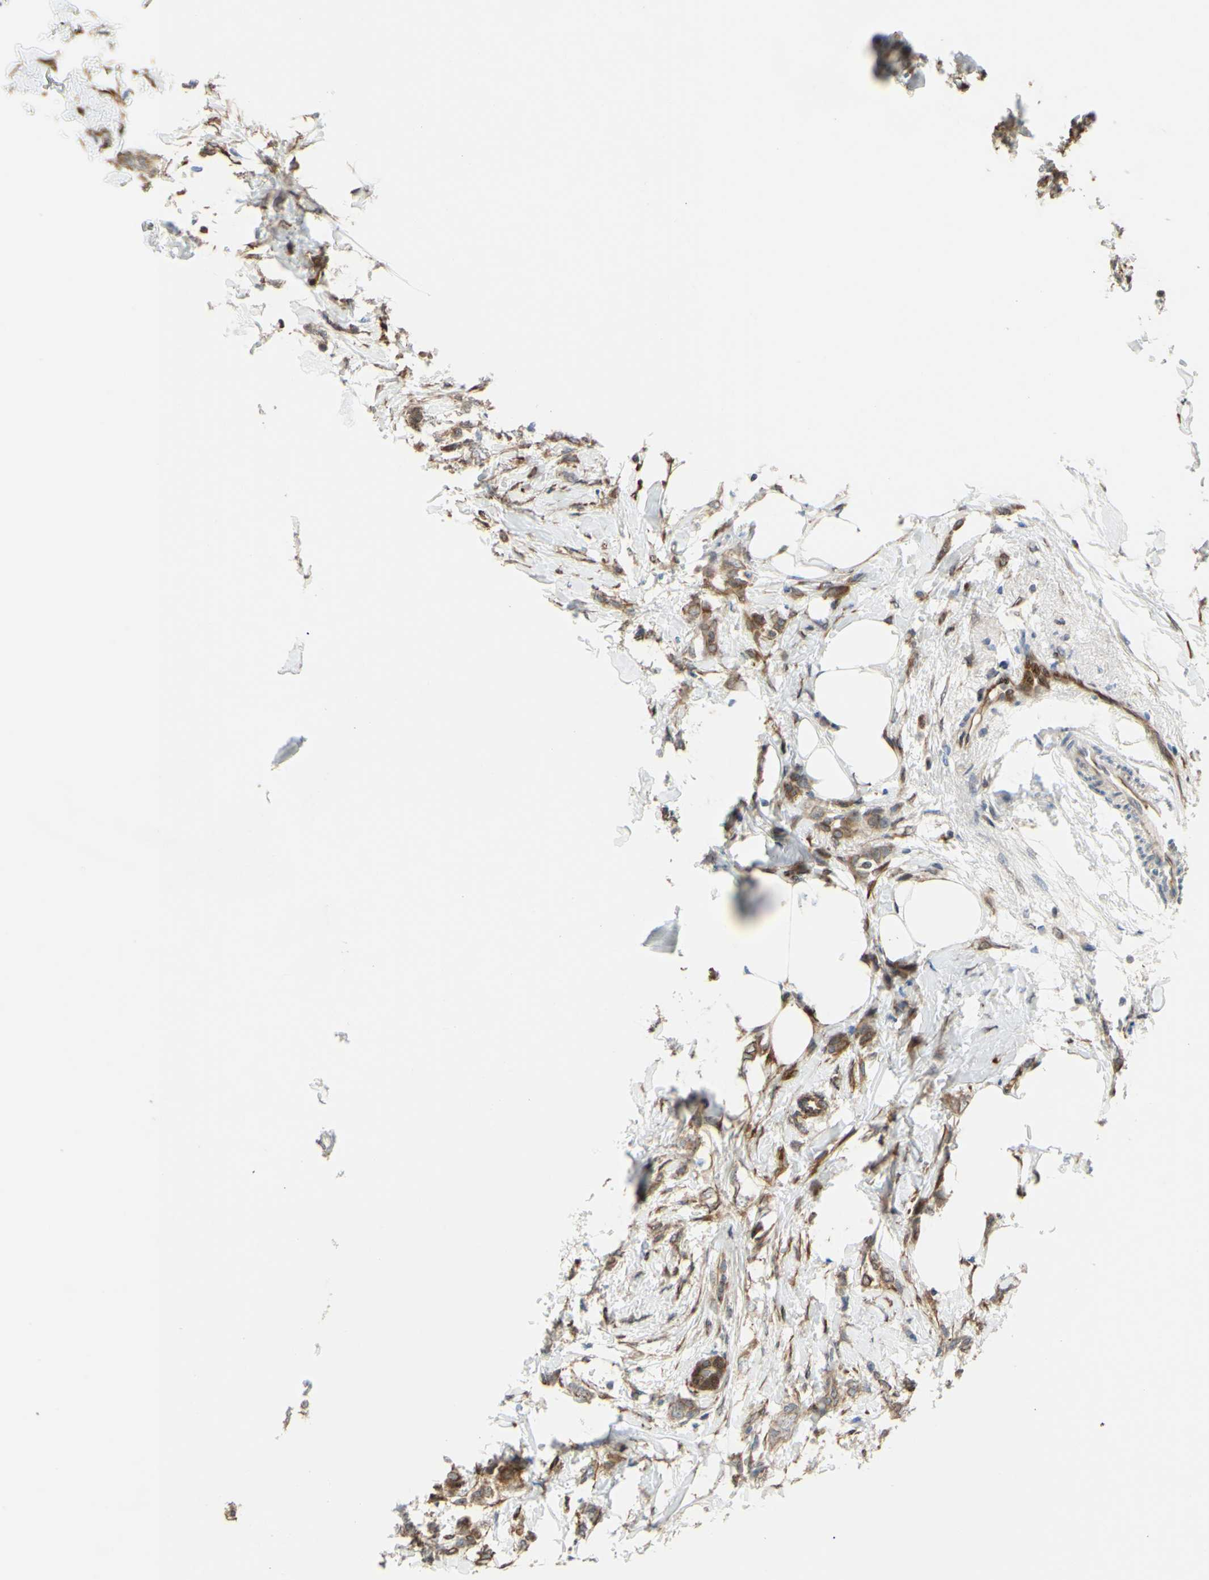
{"staining": {"intensity": "moderate", "quantity": ">75%", "location": "cytoplasmic/membranous"}, "tissue": "breast cancer", "cell_type": "Tumor cells", "image_type": "cancer", "snomed": [{"axis": "morphology", "description": "Lobular carcinoma, in situ"}, {"axis": "morphology", "description": "Lobular carcinoma"}, {"axis": "topography", "description": "Breast"}], "caption": "Immunohistochemistry (DAB (3,3'-diaminobenzidine)) staining of lobular carcinoma (breast) displays moderate cytoplasmic/membranous protein expression in about >75% of tumor cells. The staining was performed using DAB, with brown indicating positive protein expression. Nuclei are stained blue with hematoxylin.", "gene": "PRAF2", "patient": {"sex": "female", "age": 41}}